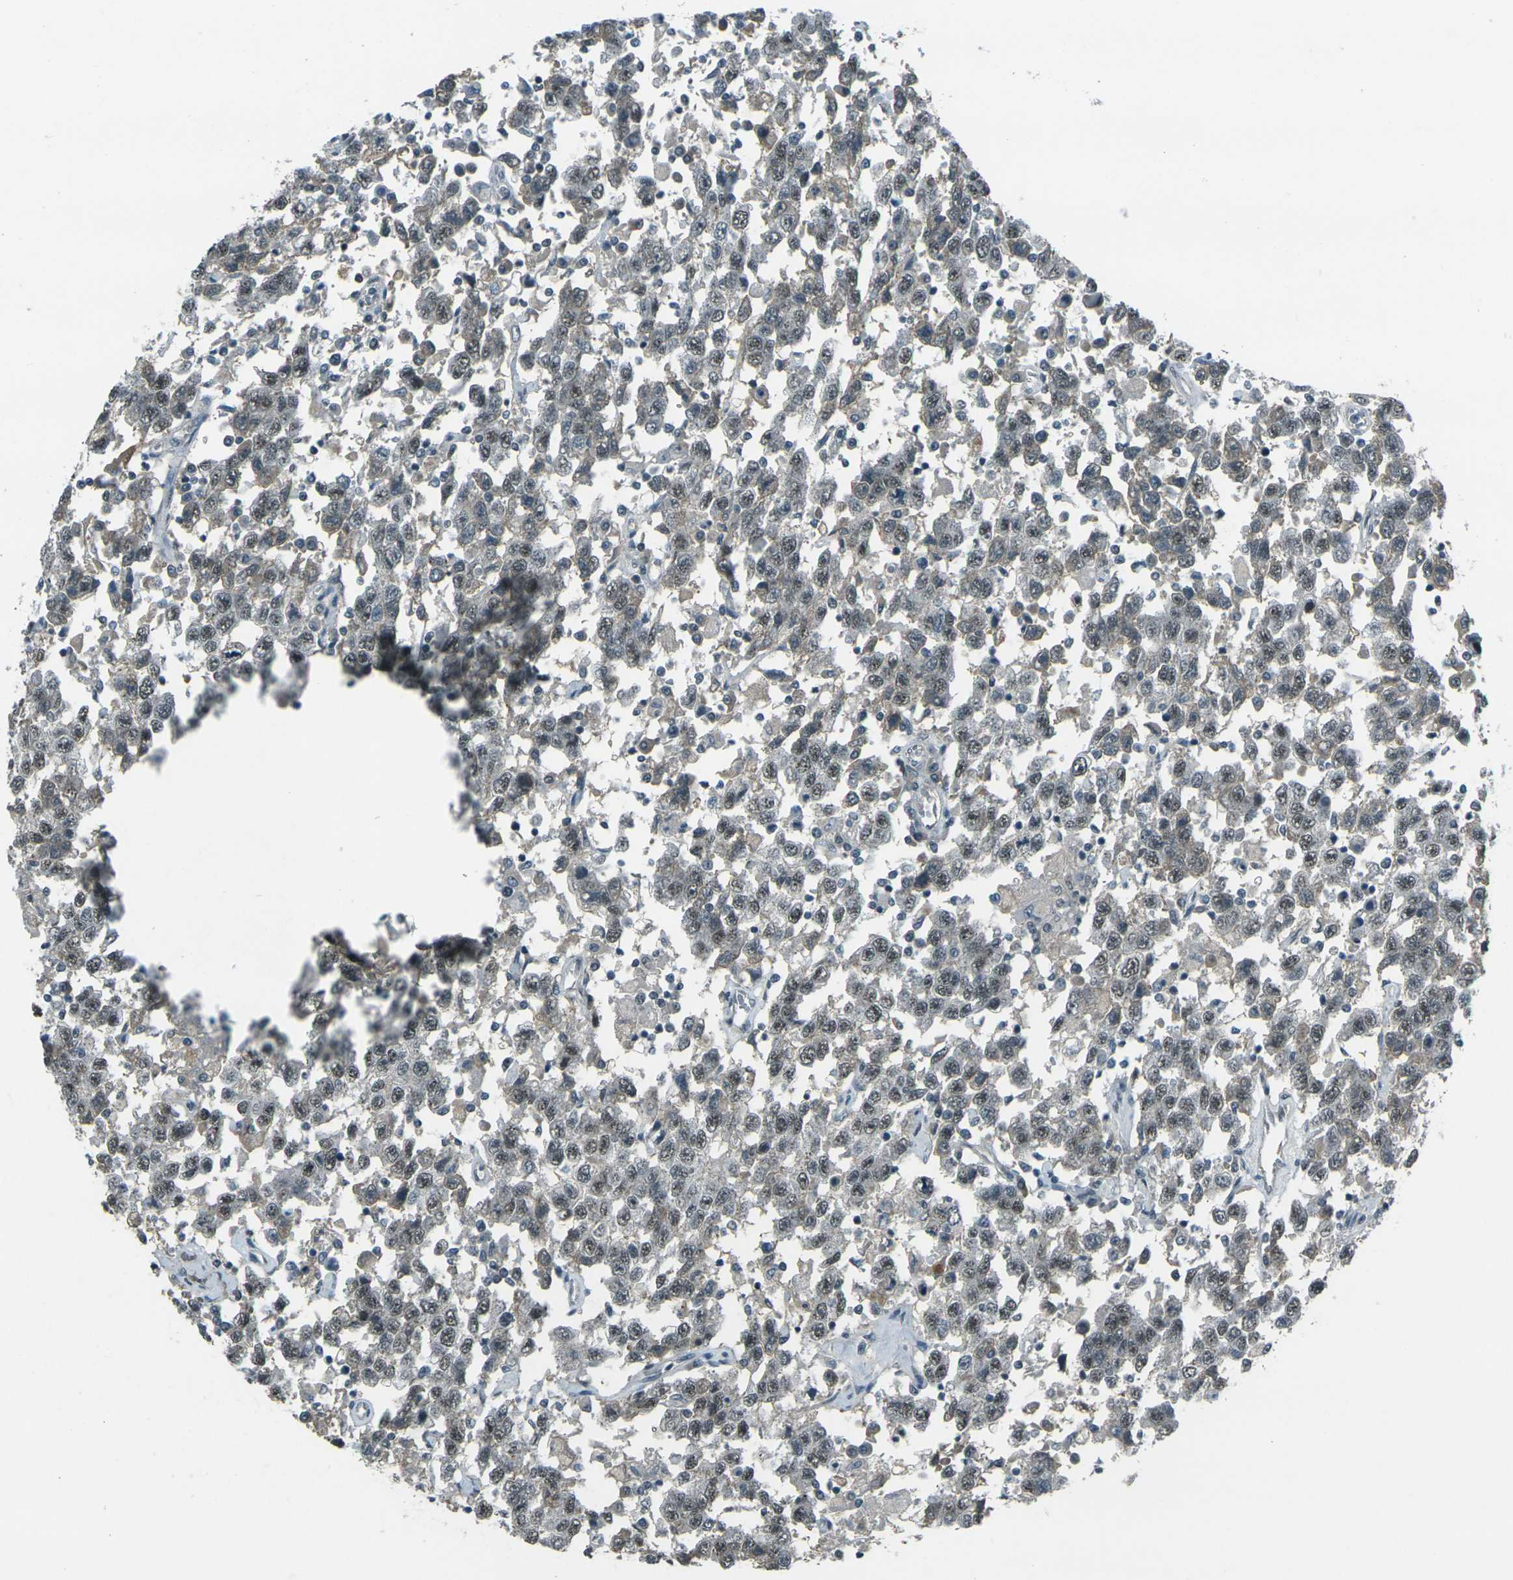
{"staining": {"intensity": "weak", "quantity": ">75%", "location": "nuclear"}, "tissue": "testis cancer", "cell_type": "Tumor cells", "image_type": "cancer", "snomed": [{"axis": "morphology", "description": "Seminoma, NOS"}, {"axis": "topography", "description": "Testis"}], "caption": "Protein expression analysis of seminoma (testis) demonstrates weak nuclear staining in about >75% of tumor cells. (DAB (3,3'-diaminobenzidine) IHC, brown staining for protein, blue staining for nuclei).", "gene": "GPR19", "patient": {"sex": "male", "age": 41}}